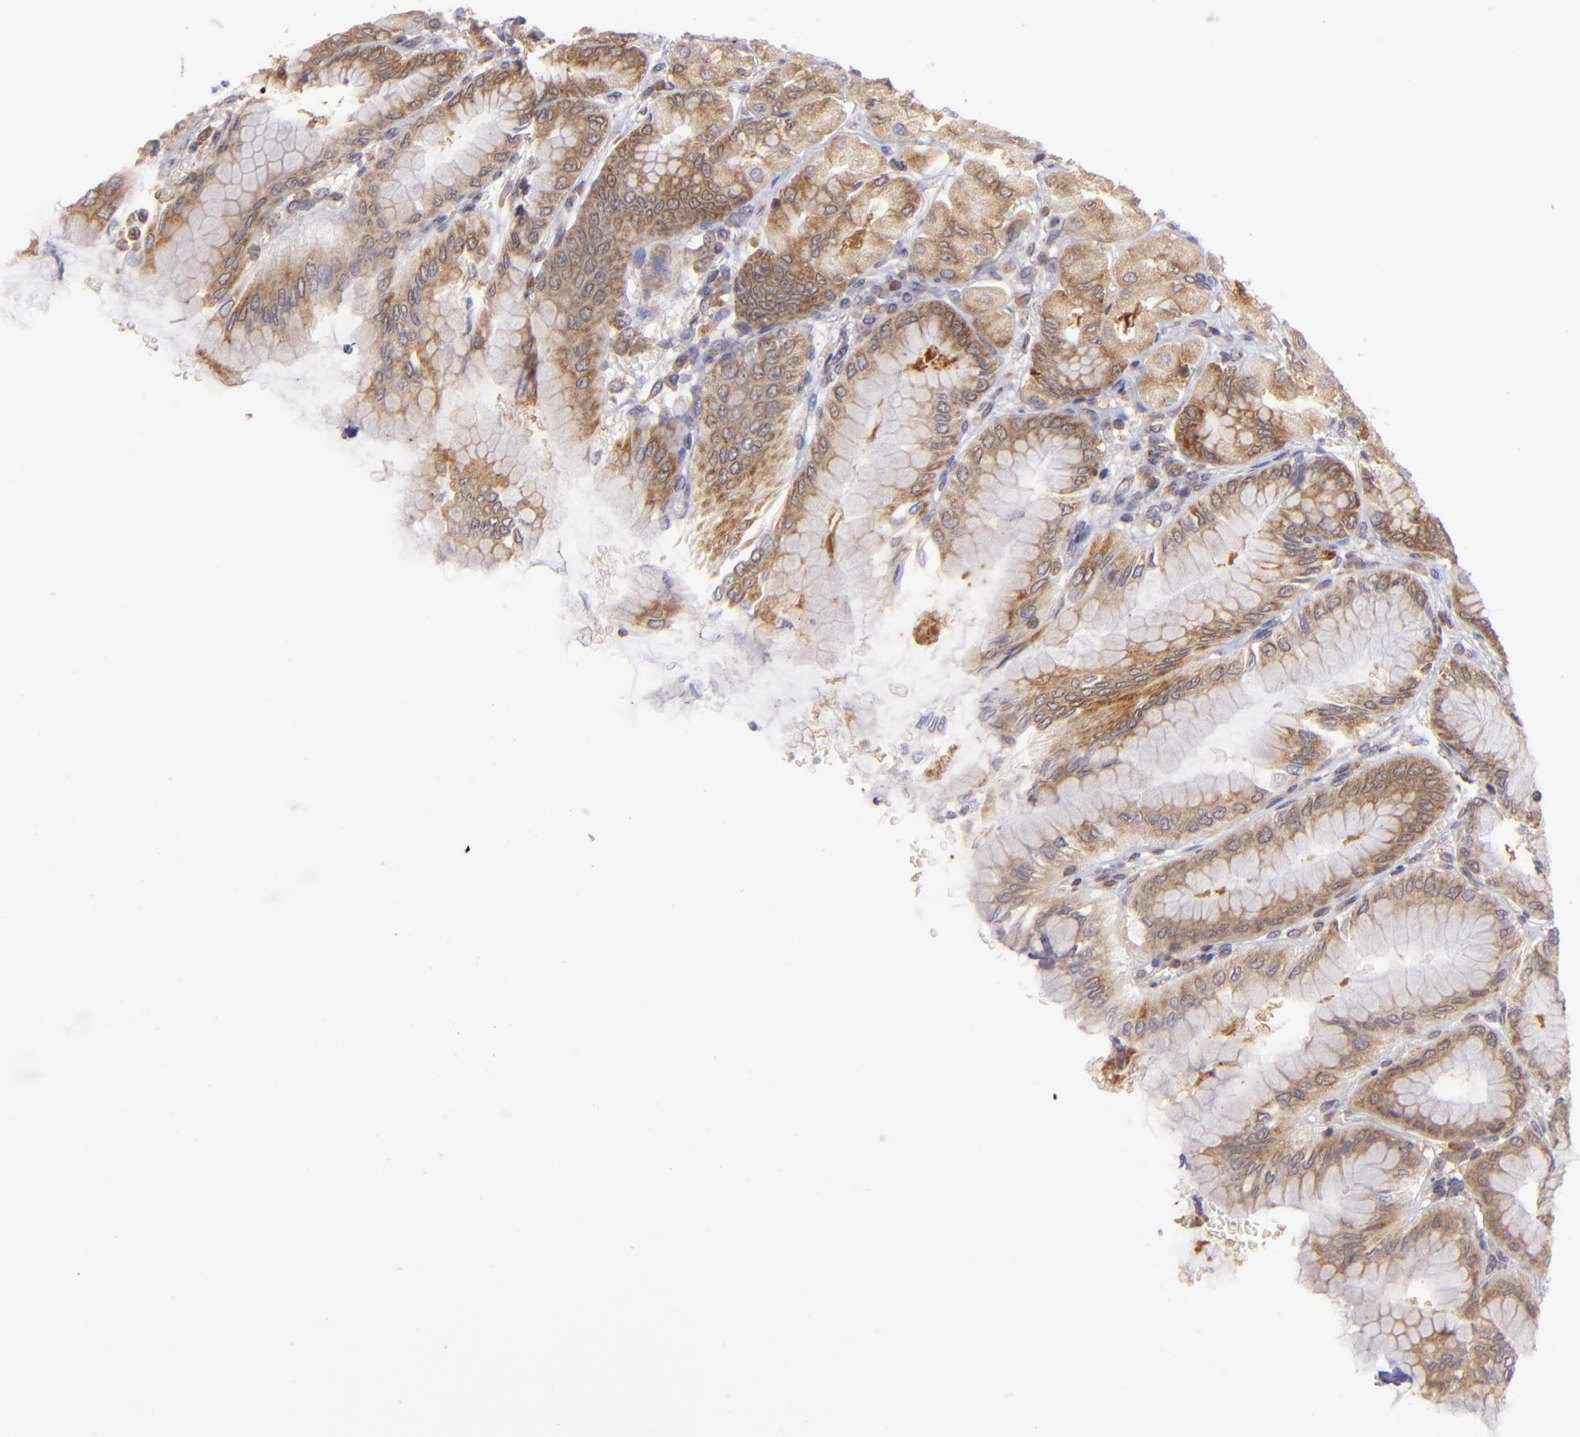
{"staining": {"intensity": "strong", "quantity": "25%-75%", "location": "cytoplasmic/membranous"}, "tissue": "stomach", "cell_type": "Glandular cells", "image_type": "normal", "snomed": [{"axis": "morphology", "description": "Normal tissue, NOS"}, {"axis": "topography", "description": "Stomach, upper"}], "caption": "Stomach stained for a protein (brown) reveals strong cytoplasmic/membranous positive positivity in approximately 25%-75% of glandular cells.", "gene": "PTPN13", "patient": {"sex": "female", "age": 56}}